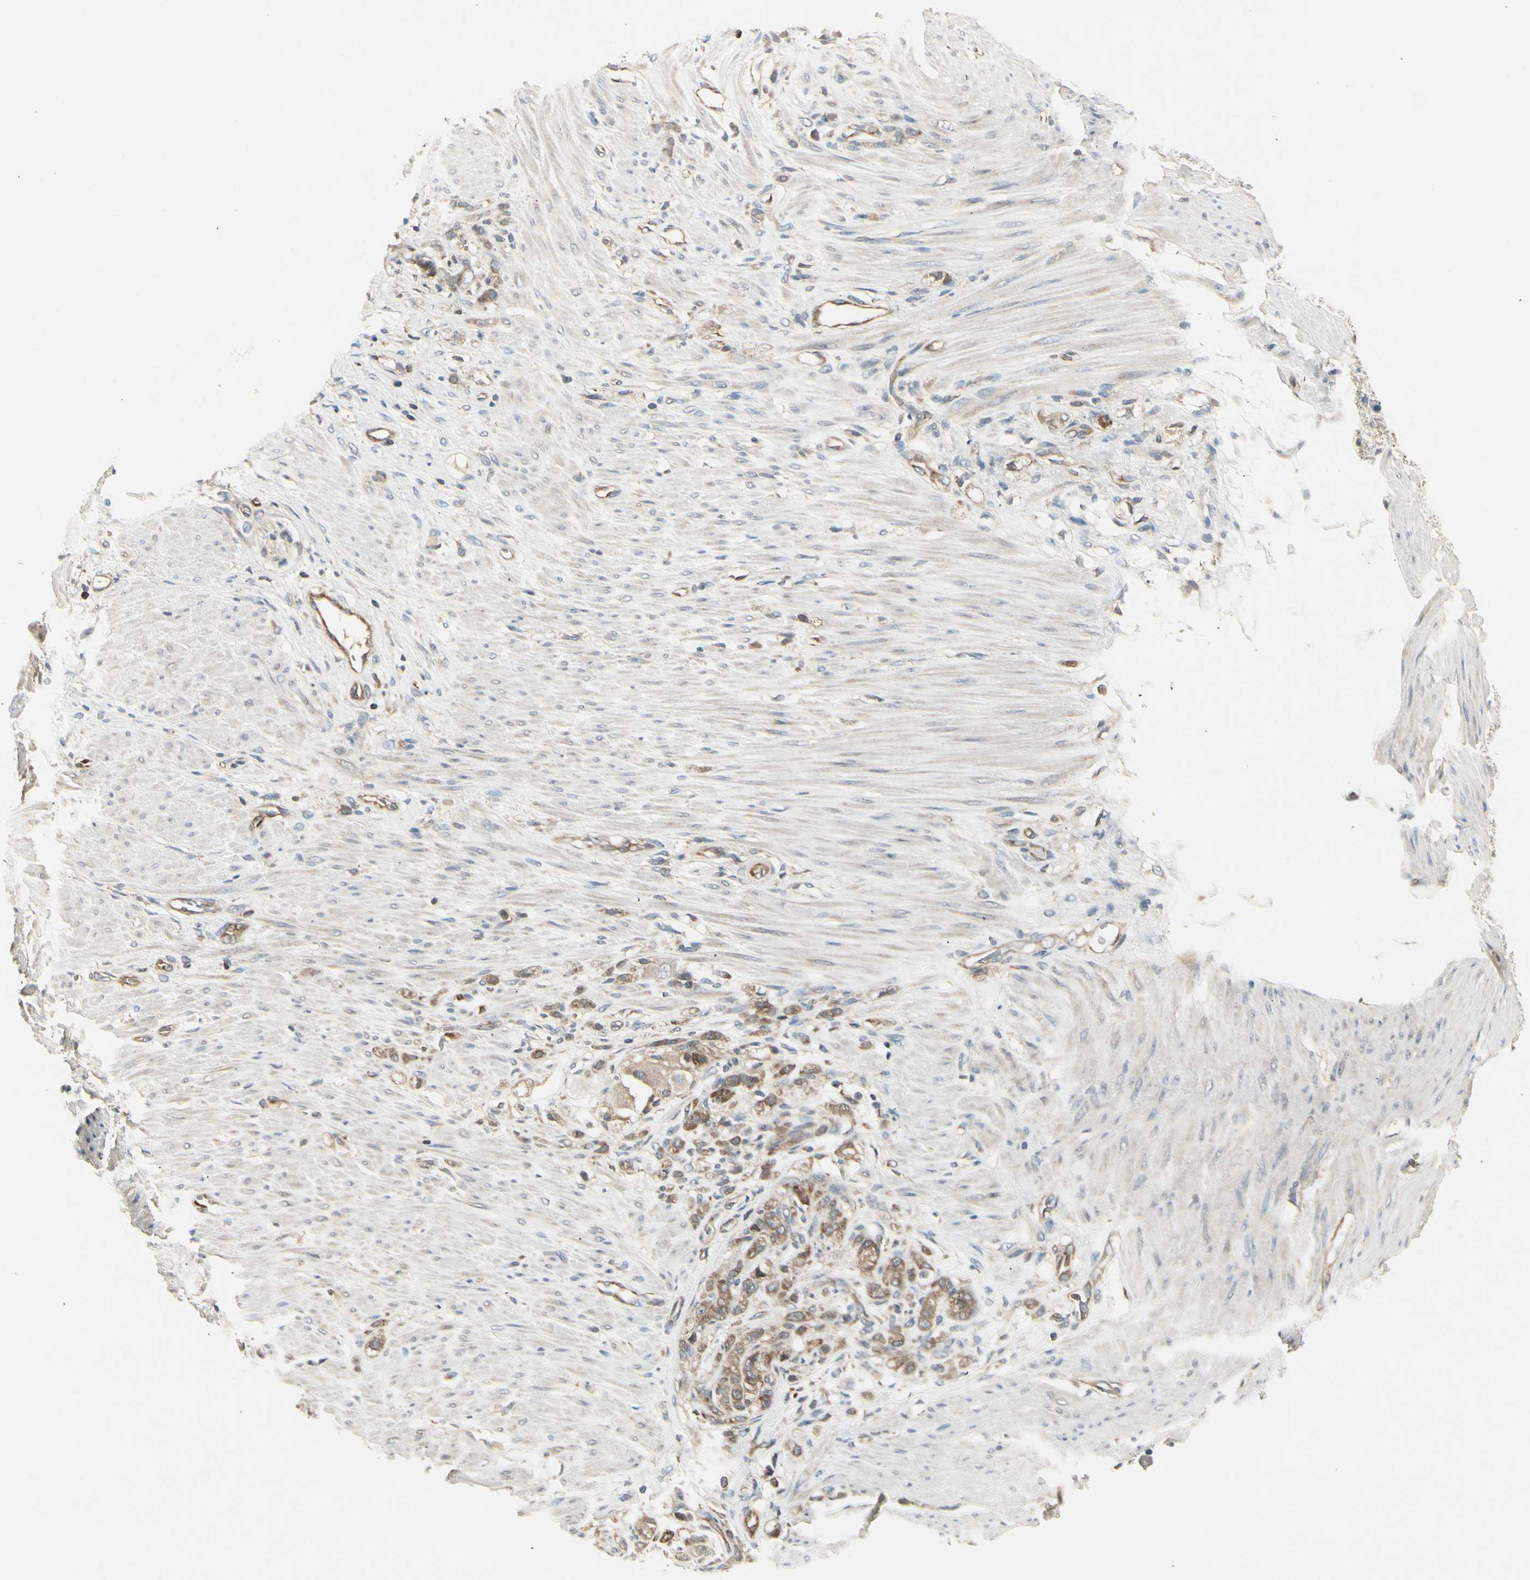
{"staining": {"intensity": "moderate", "quantity": ">75%", "location": "cytoplasmic/membranous"}, "tissue": "stomach cancer", "cell_type": "Tumor cells", "image_type": "cancer", "snomed": [{"axis": "morphology", "description": "Adenocarcinoma, NOS"}, {"axis": "topography", "description": "Stomach"}], "caption": "Stomach adenocarcinoma stained for a protein (brown) displays moderate cytoplasmic/membranous positive expression in about >75% of tumor cells.", "gene": "OXSR1", "patient": {"sex": "male", "age": 82}}